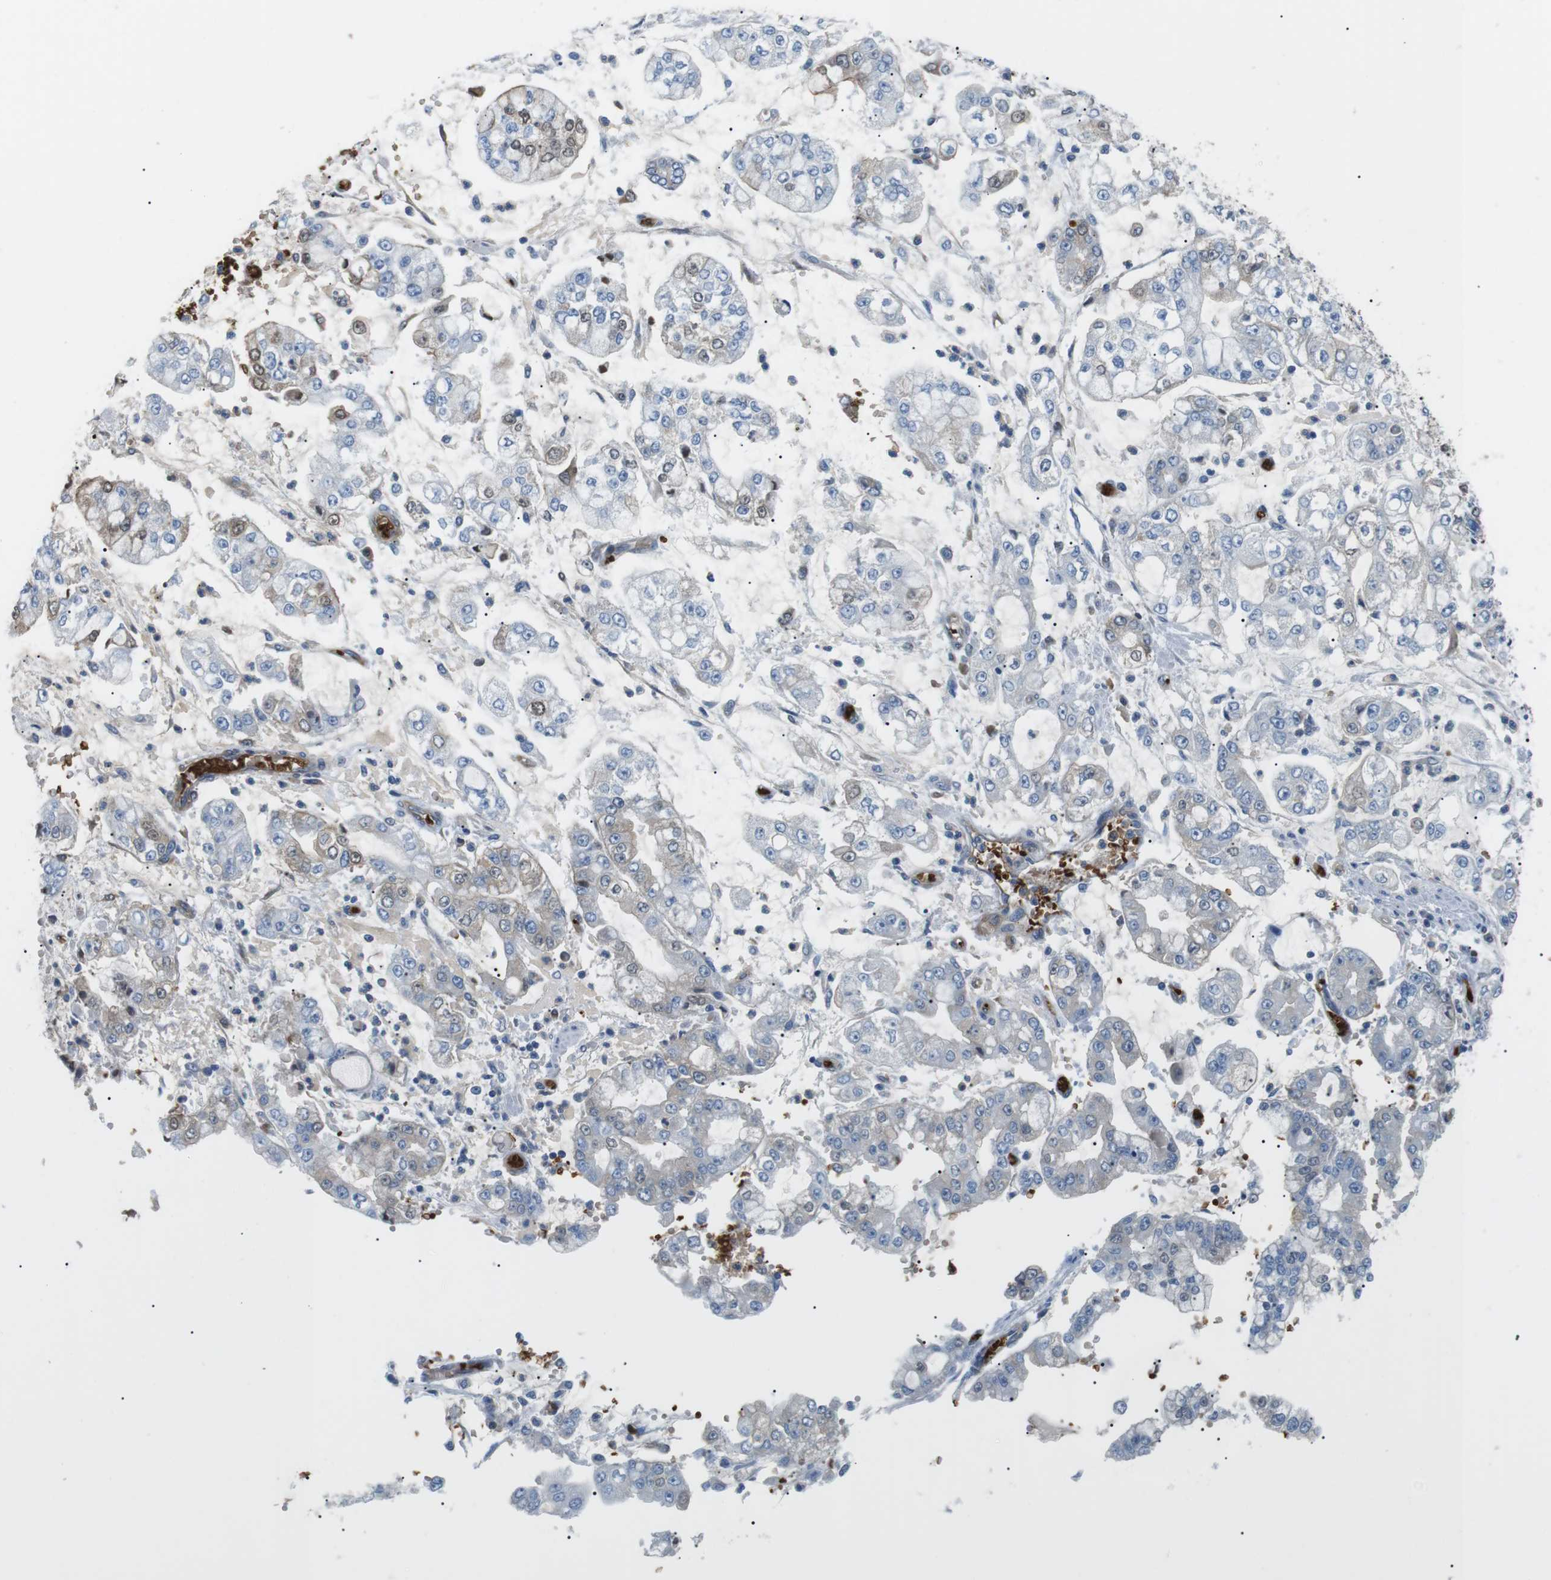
{"staining": {"intensity": "moderate", "quantity": "<25%", "location": "cytoplasmic/membranous,nuclear"}, "tissue": "stomach cancer", "cell_type": "Tumor cells", "image_type": "cancer", "snomed": [{"axis": "morphology", "description": "Adenocarcinoma, NOS"}, {"axis": "topography", "description": "Stomach"}], "caption": "DAB immunohistochemical staining of human adenocarcinoma (stomach) shows moderate cytoplasmic/membranous and nuclear protein staining in about <25% of tumor cells.", "gene": "ADCY10", "patient": {"sex": "male", "age": 76}}